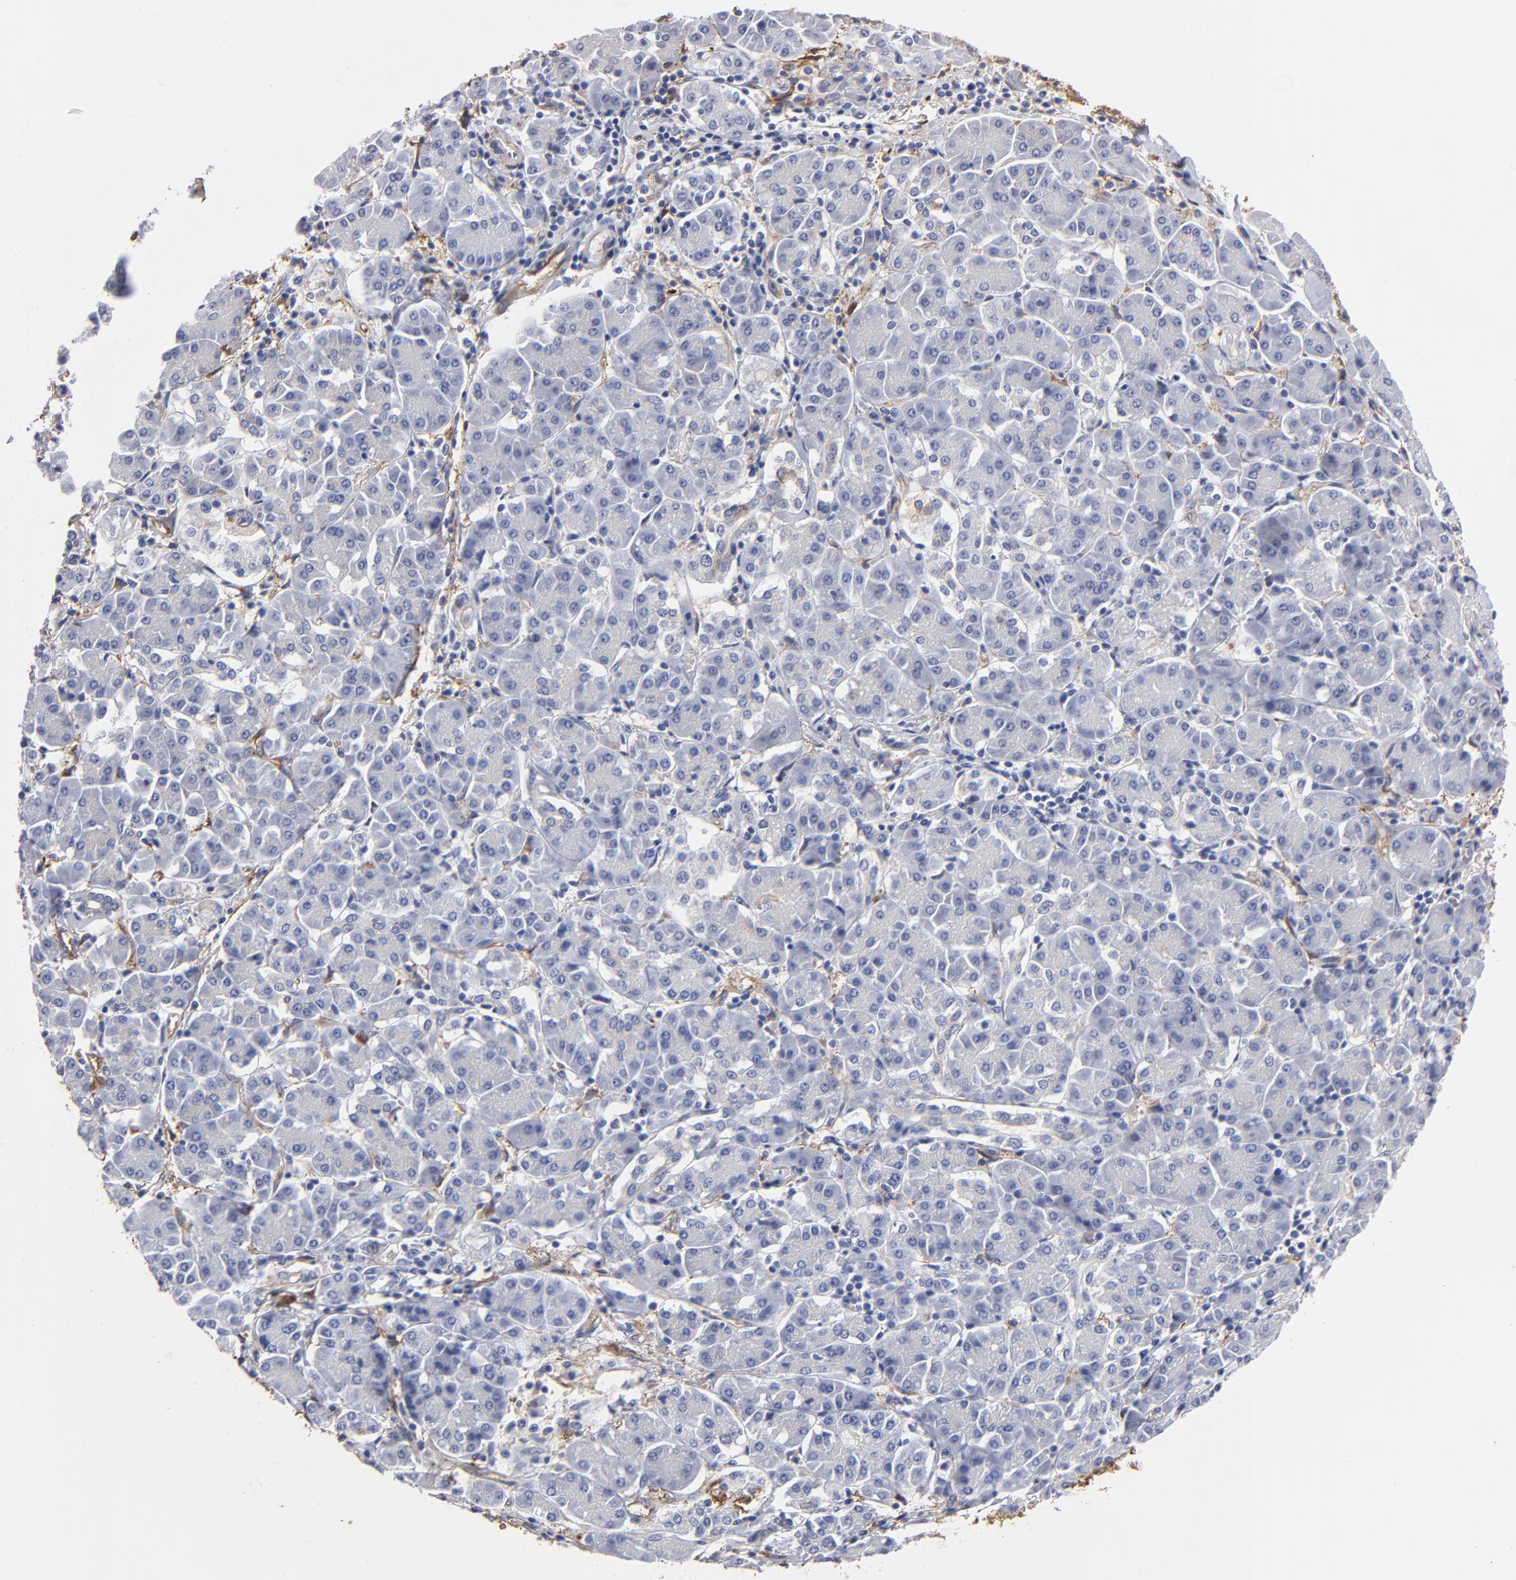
{"staining": {"intensity": "negative", "quantity": "none", "location": "none"}, "tissue": "pancreatic cancer", "cell_type": "Tumor cells", "image_type": "cancer", "snomed": [{"axis": "morphology", "description": "Adenocarcinoma, NOS"}, {"axis": "topography", "description": "Pancreas"}], "caption": "High power microscopy micrograph of an immunohistochemistry (IHC) image of pancreatic cancer, revealing no significant positivity in tumor cells.", "gene": "CILP", "patient": {"sex": "female", "age": 57}}